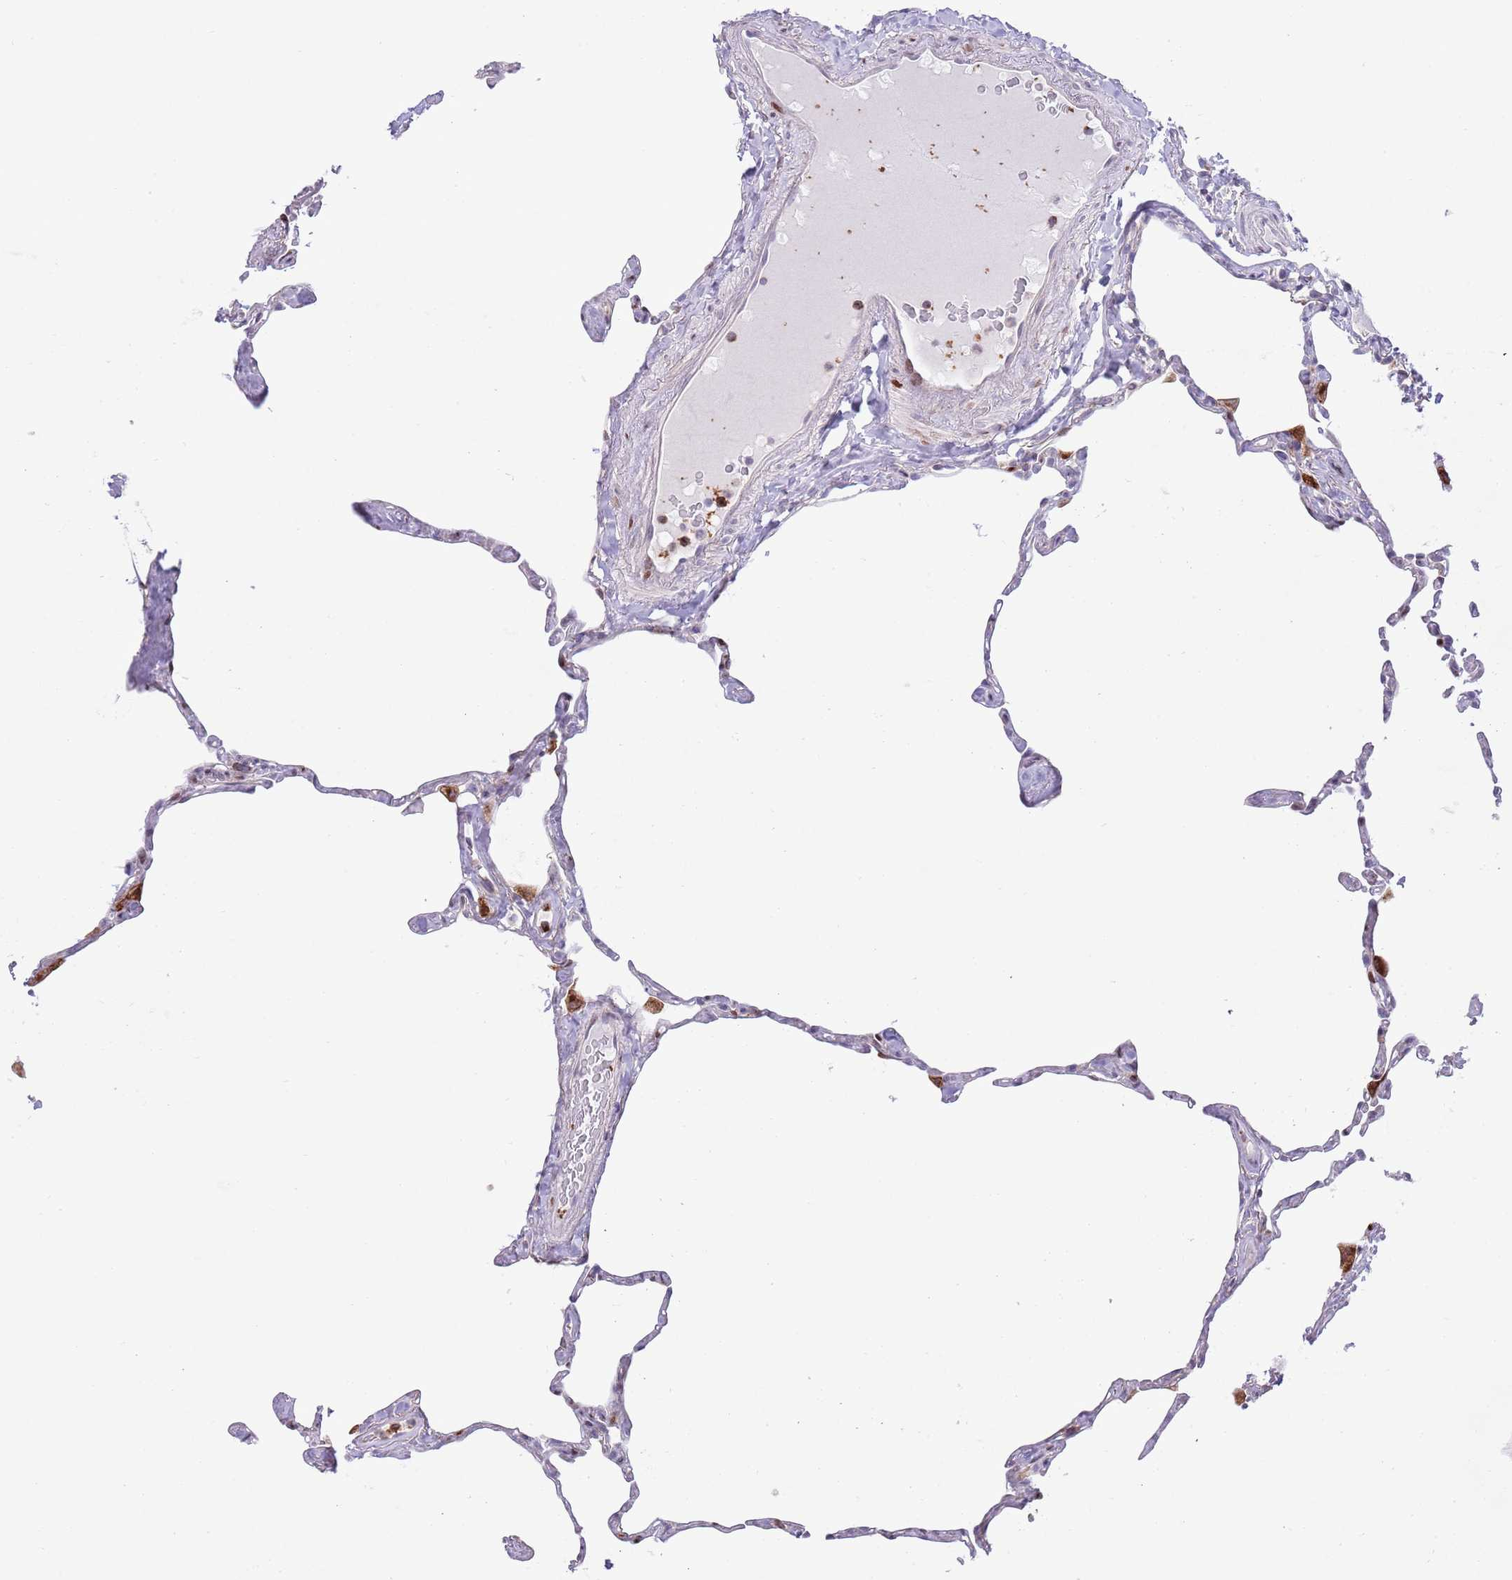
{"staining": {"intensity": "negative", "quantity": "none", "location": "none"}, "tissue": "lung", "cell_type": "Alveolar cells", "image_type": "normal", "snomed": [{"axis": "morphology", "description": "Normal tissue, NOS"}, {"axis": "topography", "description": "Lung"}], "caption": "Alveolar cells show no significant positivity in normal lung. (DAB (3,3'-diaminobenzidine) immunohistochemistry (IHC) visualized using brightfield microscopy, high magnification).", "gene": "ANO8", "patient": {"sex": "male", "age": 65}}